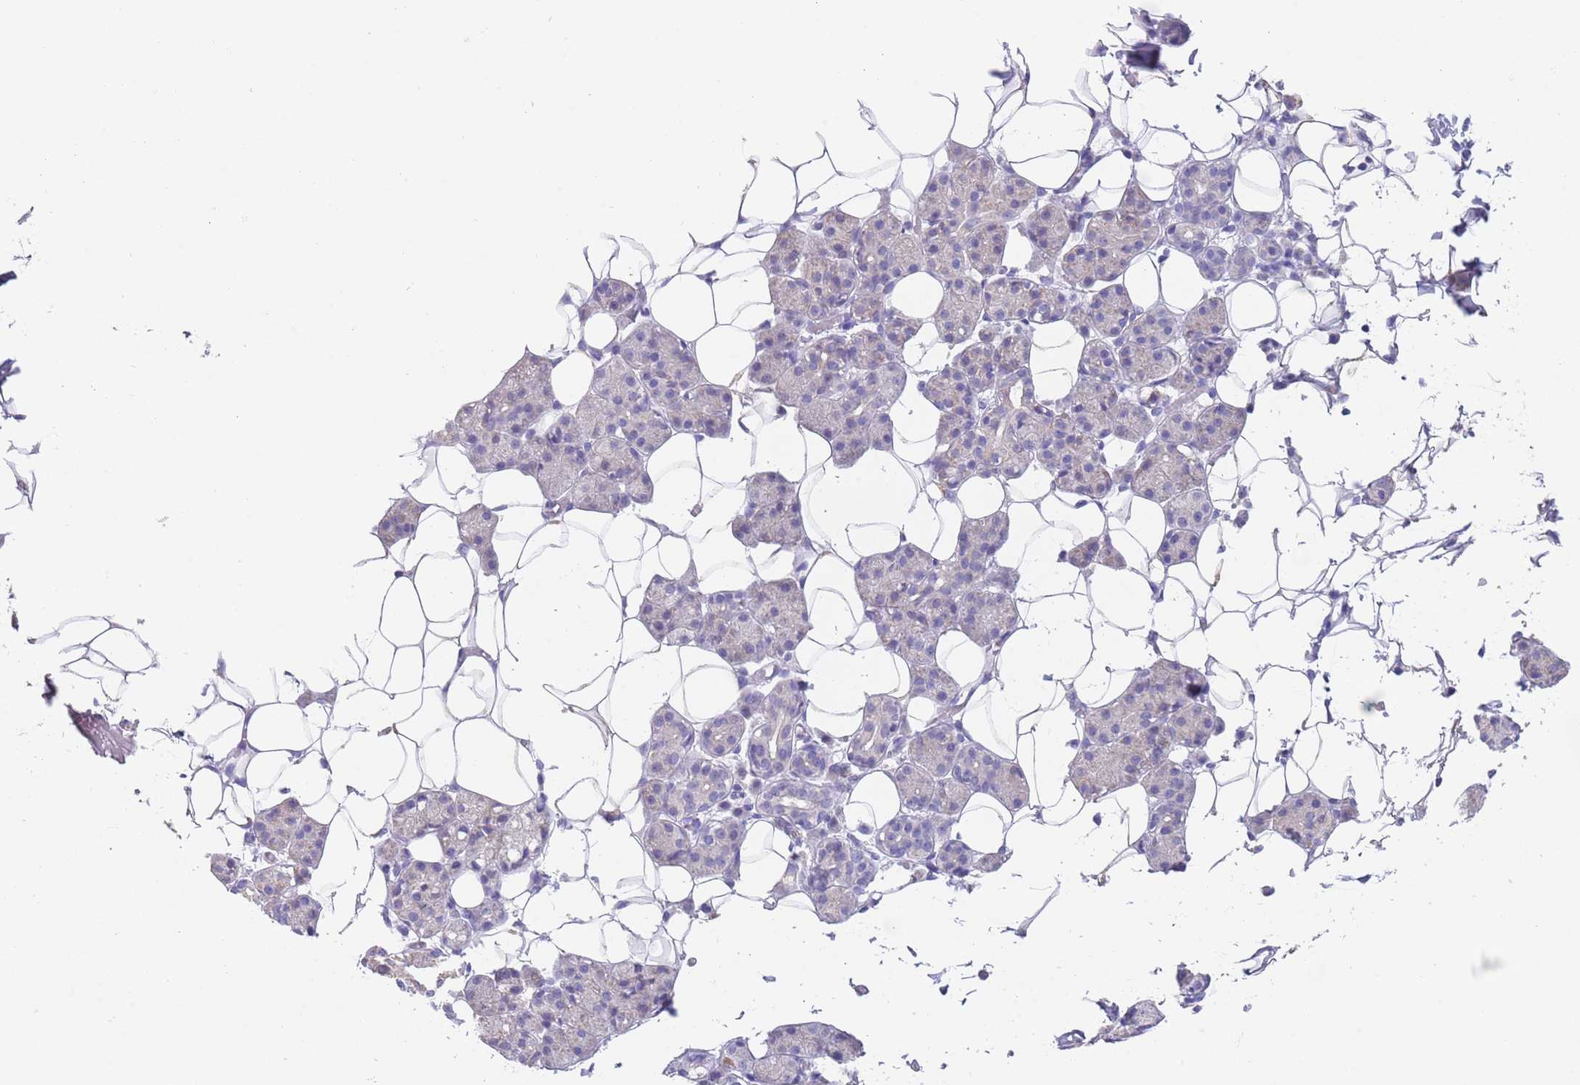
{"staining": {"intensity": "weak", "quantity": "<25%", "location": "cytoplasmic/membranous"}, "tissue": "salivary gland", "cell_type": "Glandular cells", "image_type": "normal", "snomed": [{"axis": "morphology", "description": "Normal tissue, NOS"}, {"axis": "topography", "description": "Salivary gland"}], "caption": "Immunohistochemistry (IHC) micrograph of unremarkable salivary gland stained for a protein (brown), which demonstrates no expression in glandular cells.", "gene": "SPIRE2", "patient": {"sex": "female", "age": 33}}